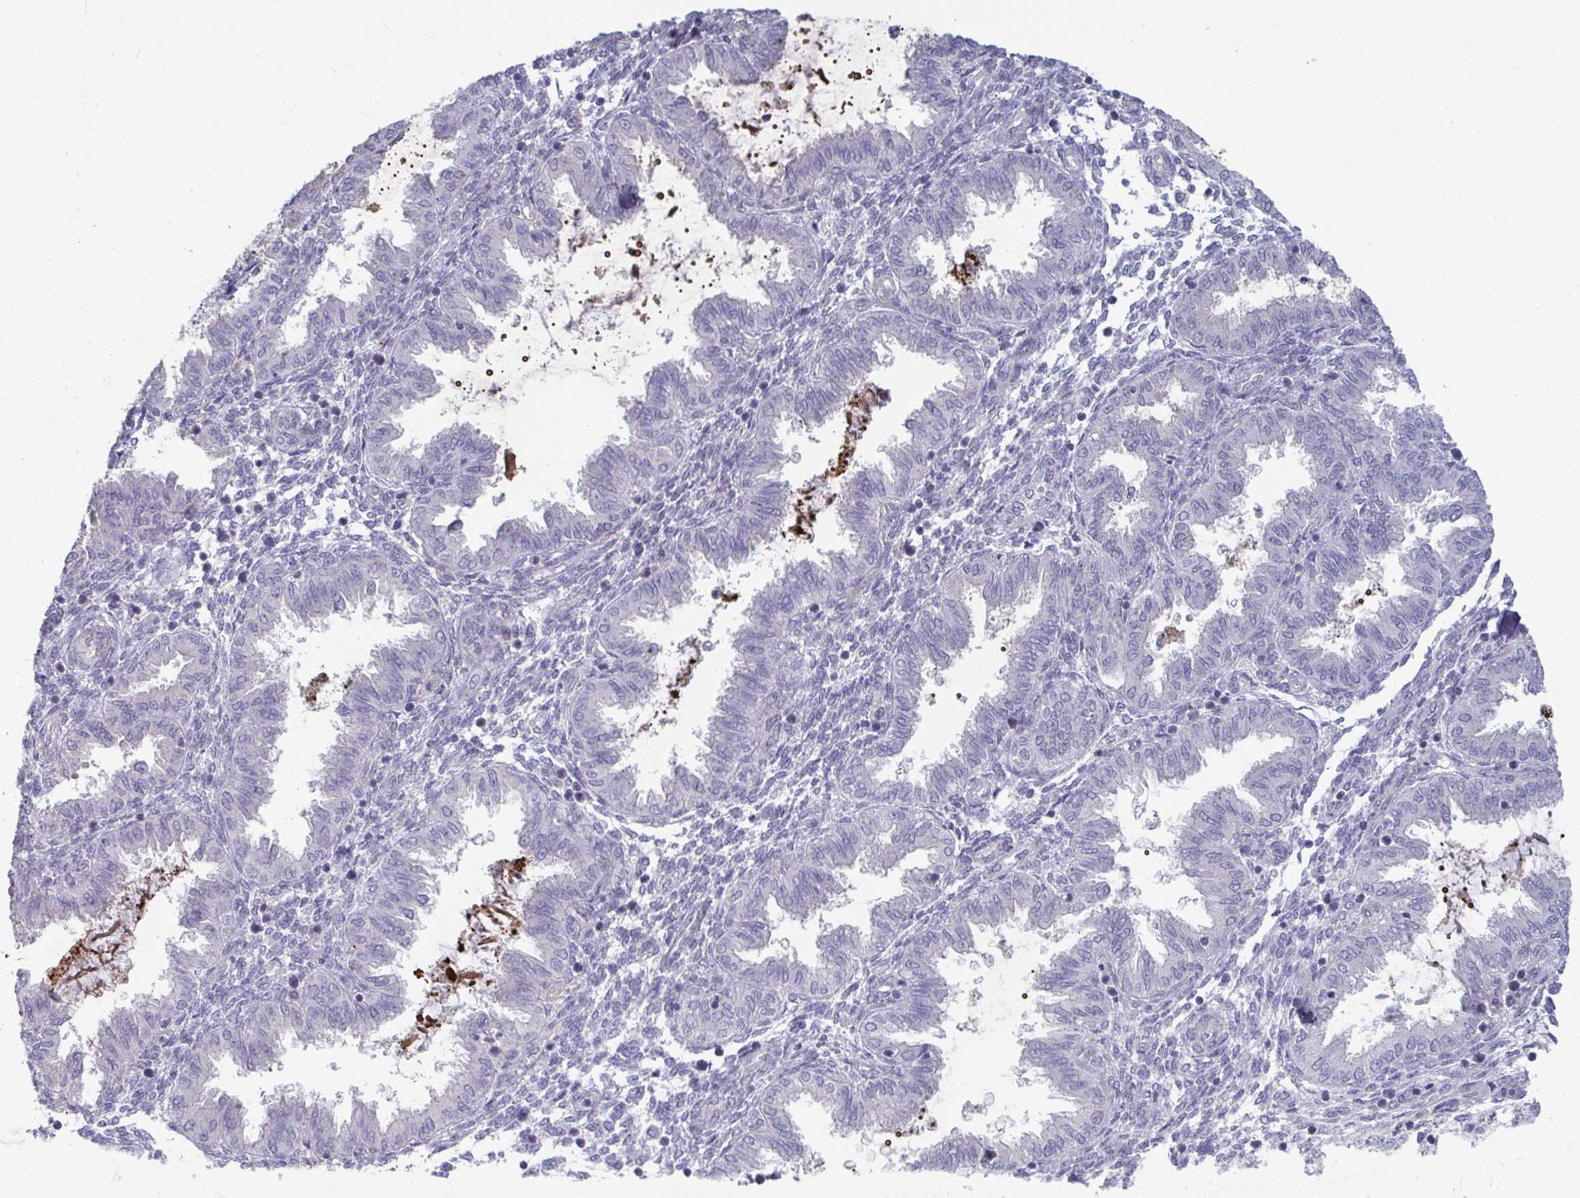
{"staining": {"intensity": "negative", "quantity": "none", "location": "none"}, "tissue": "endometrium", "cell_type": "Cells in endometrial stroma", "image_type": "normal", "snomed": [{"axis": "morphology", "description": "Normal tissue, NOS"}, {"axis": "topography", "description": "Endometrium"}], "caption": "High magnification brightfield microscopy of unremarkable endometrium stained with DAB (3,3'-diaminobenzidine) (brown) and counterstained with hematoxylin (blue): cells in endometrial stroma show no significant expression. (DAB immunohistochemistry with hematoxylin counter stain).", "gene": "STK26", "patient": {"sex": "female", "age": 33}}